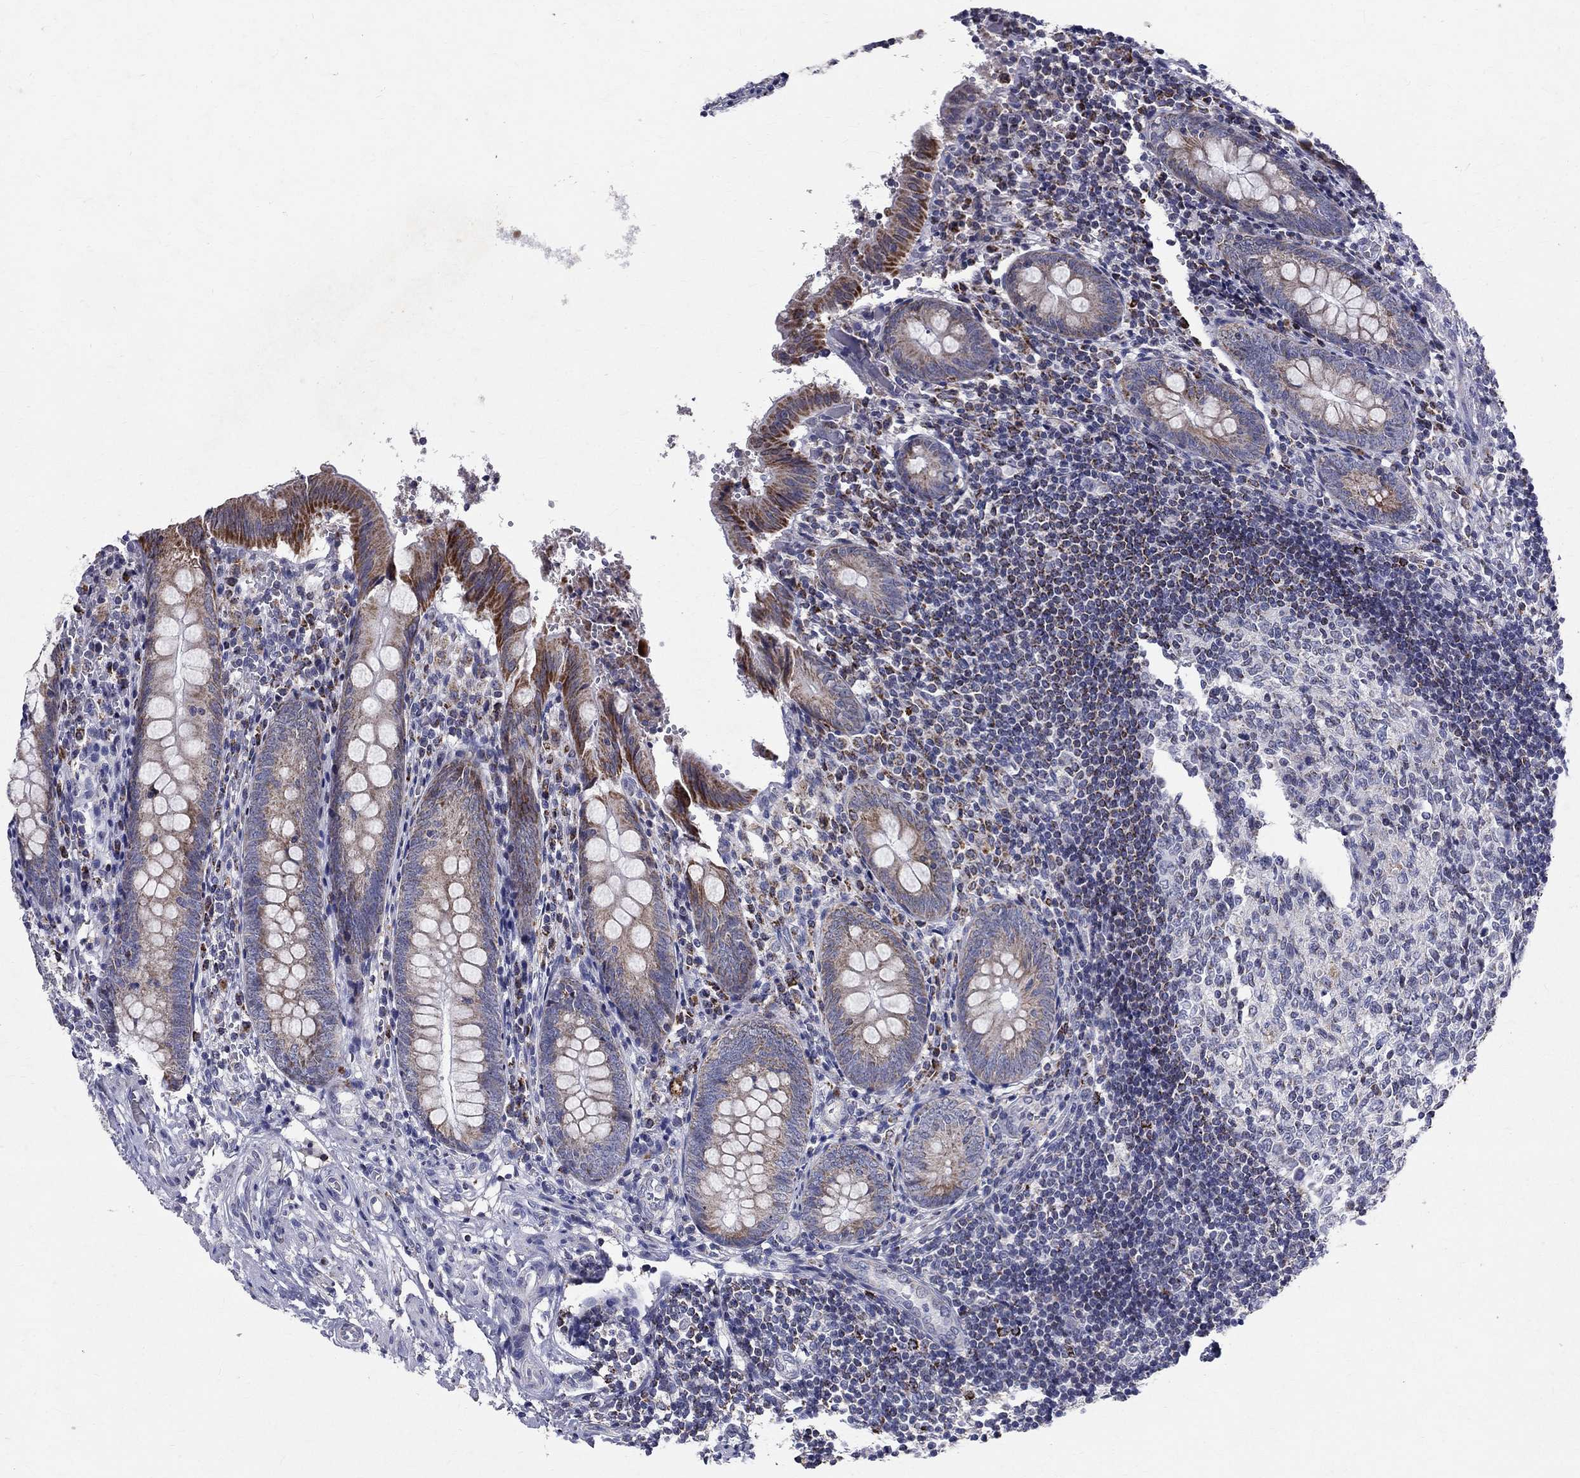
{"staining": {"intensity": "strong", "quantity": "25%-75%", "location": "cytoplasmic/membranous"}, "tissue": "appendix", "cell_type": "Glandular cells", "image_type": "normal", "snomed": [{"axis": "morphology", "description": "Normal tissue, NOS"}, {"axis": "topography", "description": "Appendix"}], "caption": "Immunohistochemistry (IHC) (DAB (3,3'-diaminobenzidine)) staining of benign appendix displays strong cytoplasmic/membranous protein positivity in approximately 25%-75% of glandular cells. The staining is performed using DAB (3,3'-diaminobenzidine) brown chromogen to label protein expression. The nuclei are counter-stained blue using hematoxylin.", "gene": "SLC4A10", "patient": {"sex": "female", "age": 23}}